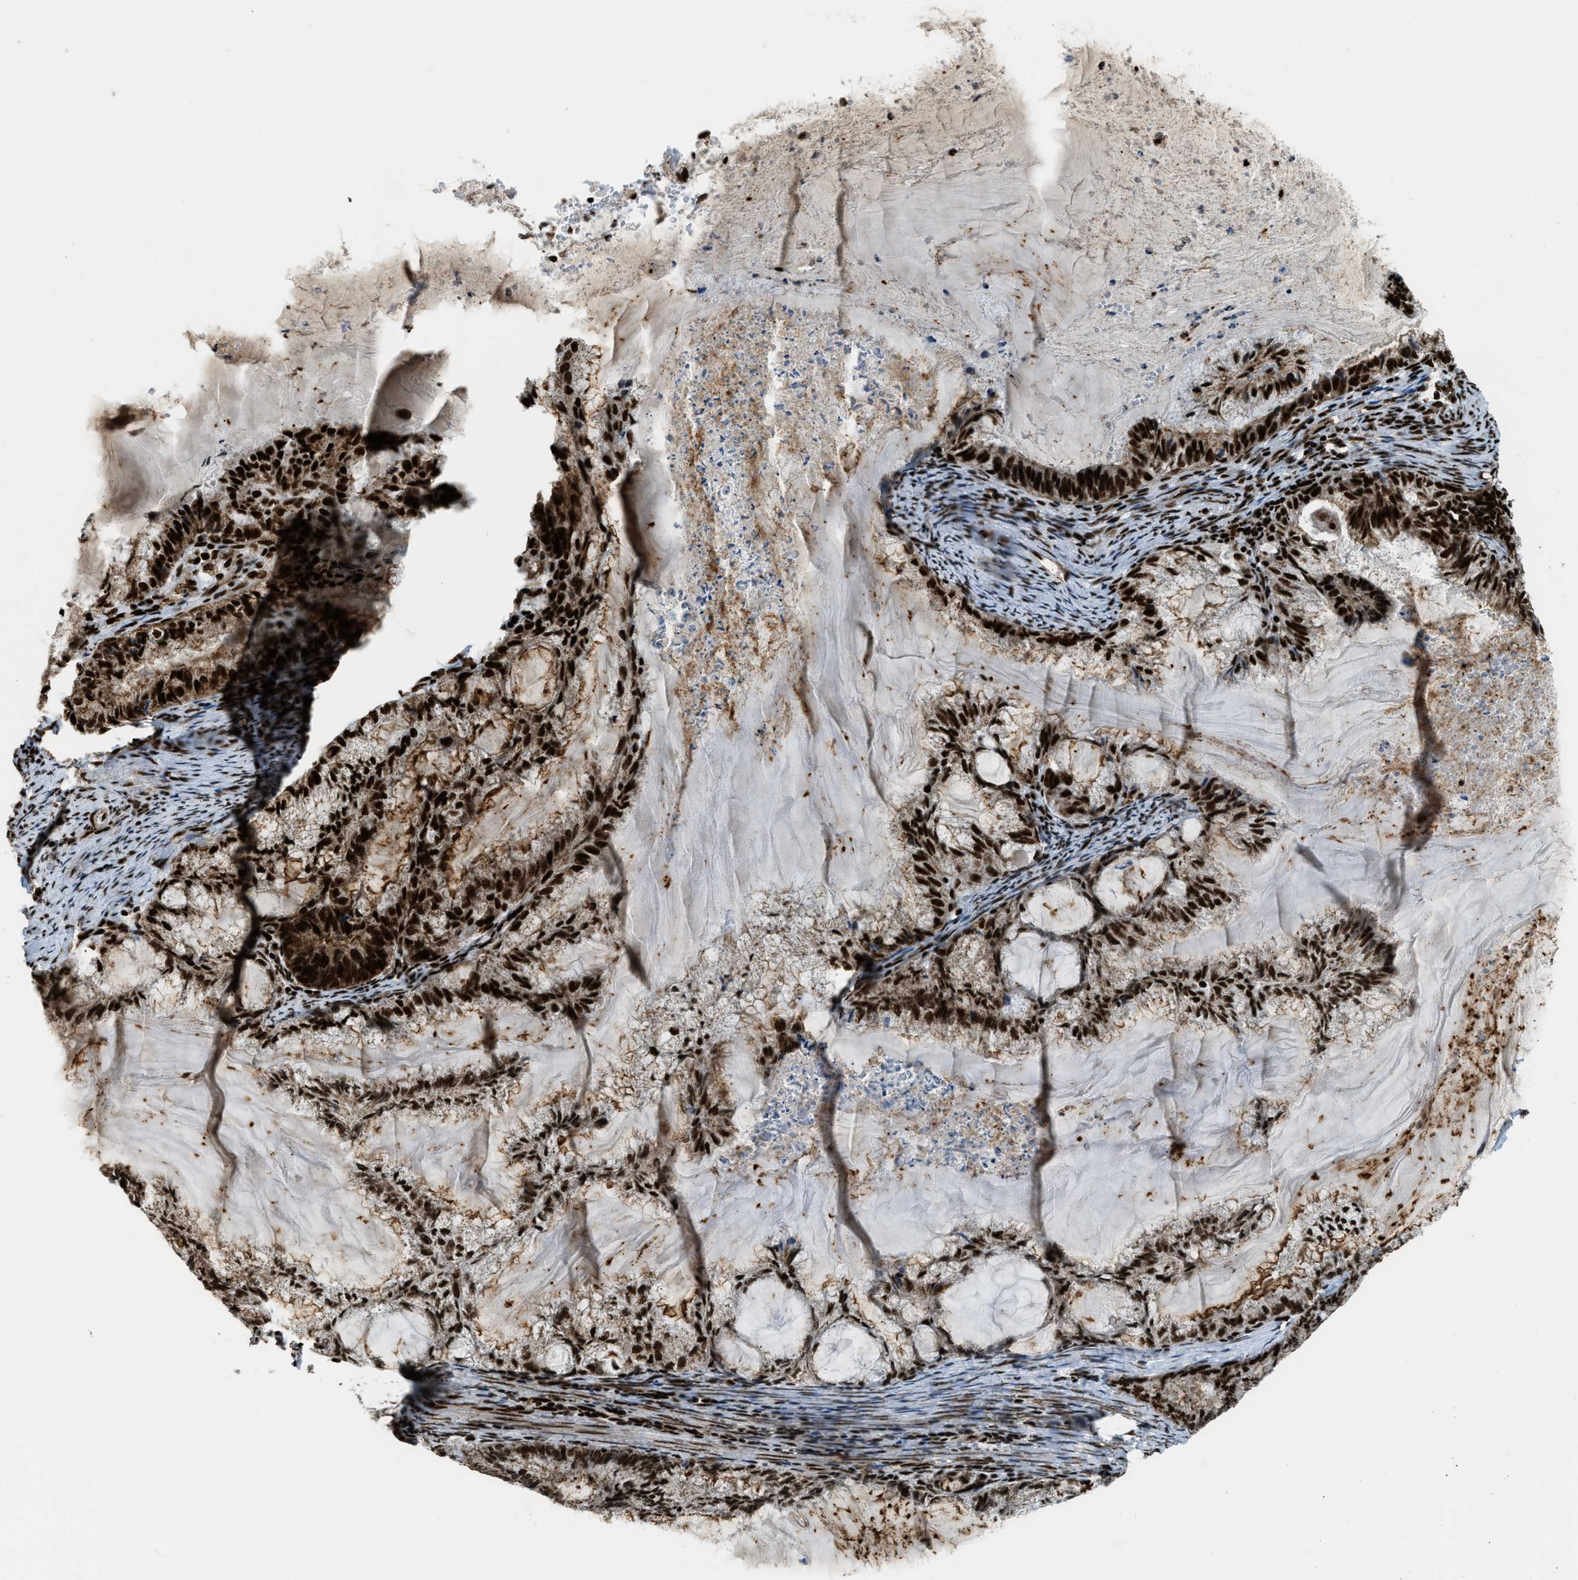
{"staining": {"intensity": "strong", "quantity": "25%-75%", "location": "cytoplasmic/membranous,nuclear"}, "tissue": "endometrial cancer", "cell_type": "Tumor cells", "image_type": "cancer", "snomed": [{"axis": "morphology", "description": "Adenocarcinoma, NOS"}, {"axis": "topography", "description": "Endometrium"}], "caption": "Endometrial cancer was stained to show a protein in brown. There is high levels of strong cytoplasmic/membranous and nuclear positivity in approximately 25%-75% of tumor cells. (DAB (3,3'-diaminobenzidine) IHC with brightfield microscopy, high magnification).", "gene": "GABPB1", "patient": {"sex": "female", "age": 86}}